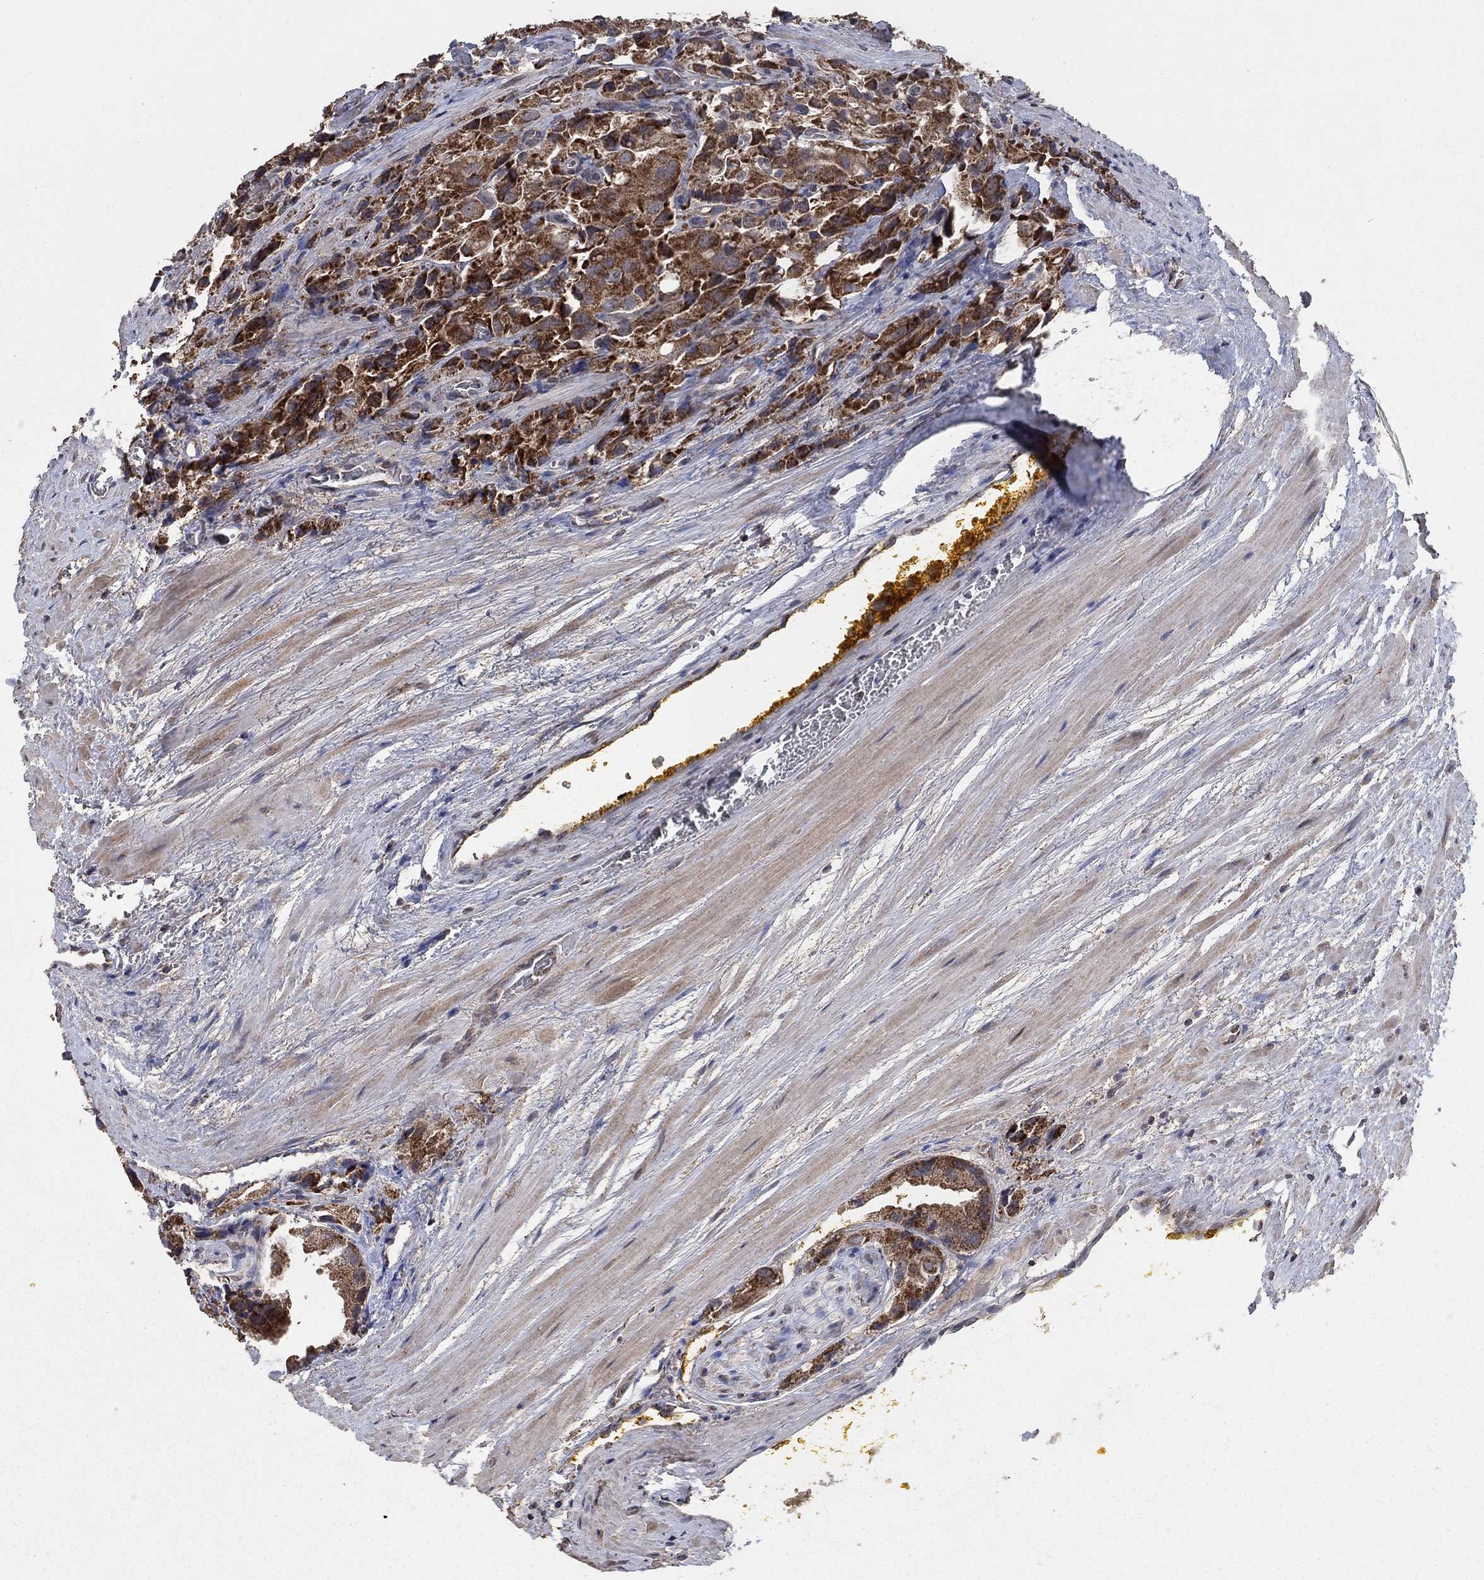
{"staining": {"intensity": "strong", "quantity": "25%-75%", "location": "cytoplasmic/membranous"}, "tissue": "prostate cancer", "cell_type": "Tumor cells", "image_type": "cancer", "snomed": [{"axis": "morphology", "description": "Adenocarcinoma, NOS"}, {"axis": "topography", "description": "Prostate and seminal vesicle, NOS"}, {"axis": "topography", "description": "Prostate"}], "caption": "Human prostate adenocarcinoma stained with a protein marker displays strong staining in tumor cells.", "gene": "MRPS24", "patient": {"sex": "male", "age": 67}}